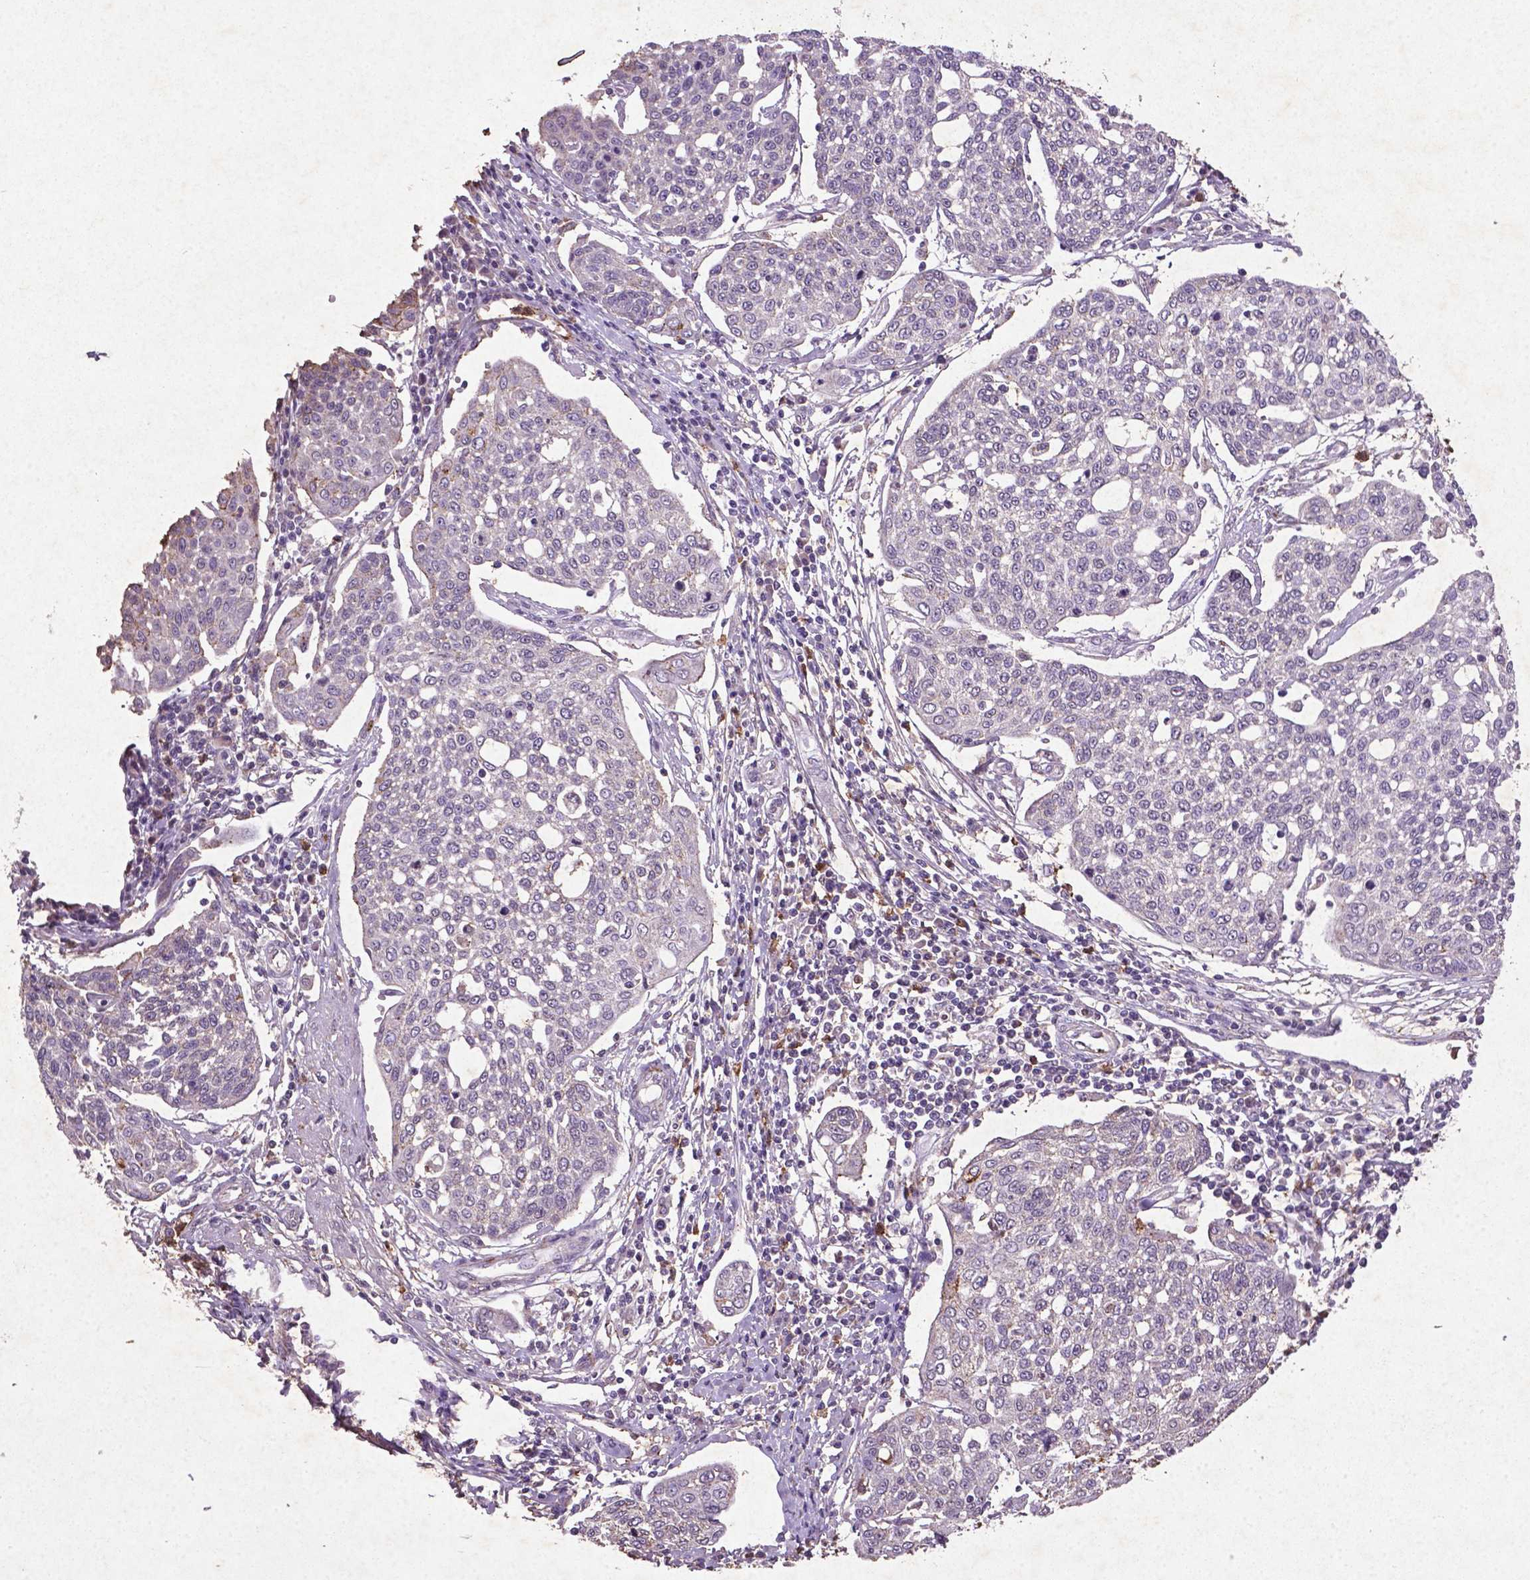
{"staining": {"intensity": "negative", "quantity": "none", "location": "none"}, "tissue": "cervical cancer", "cell_type": "Tumor cells", "image_type": "cancer", "snomed": [{"axis": "morphology", "description": "Squamous cell carcinoma, NOS"}, {"axis": "topography", "description": "Cervix"}], "caption": "Immunohistochemistry (IHC) image of neoplastic tissue: cervical cancer (squamous cell carcinoma) stained with DAB (3,3'-diaminobenzidine) displays no significant protein expression in tumor cells.", "gene": "MTOR", "patient": {"sex": "female", "age": 34}}